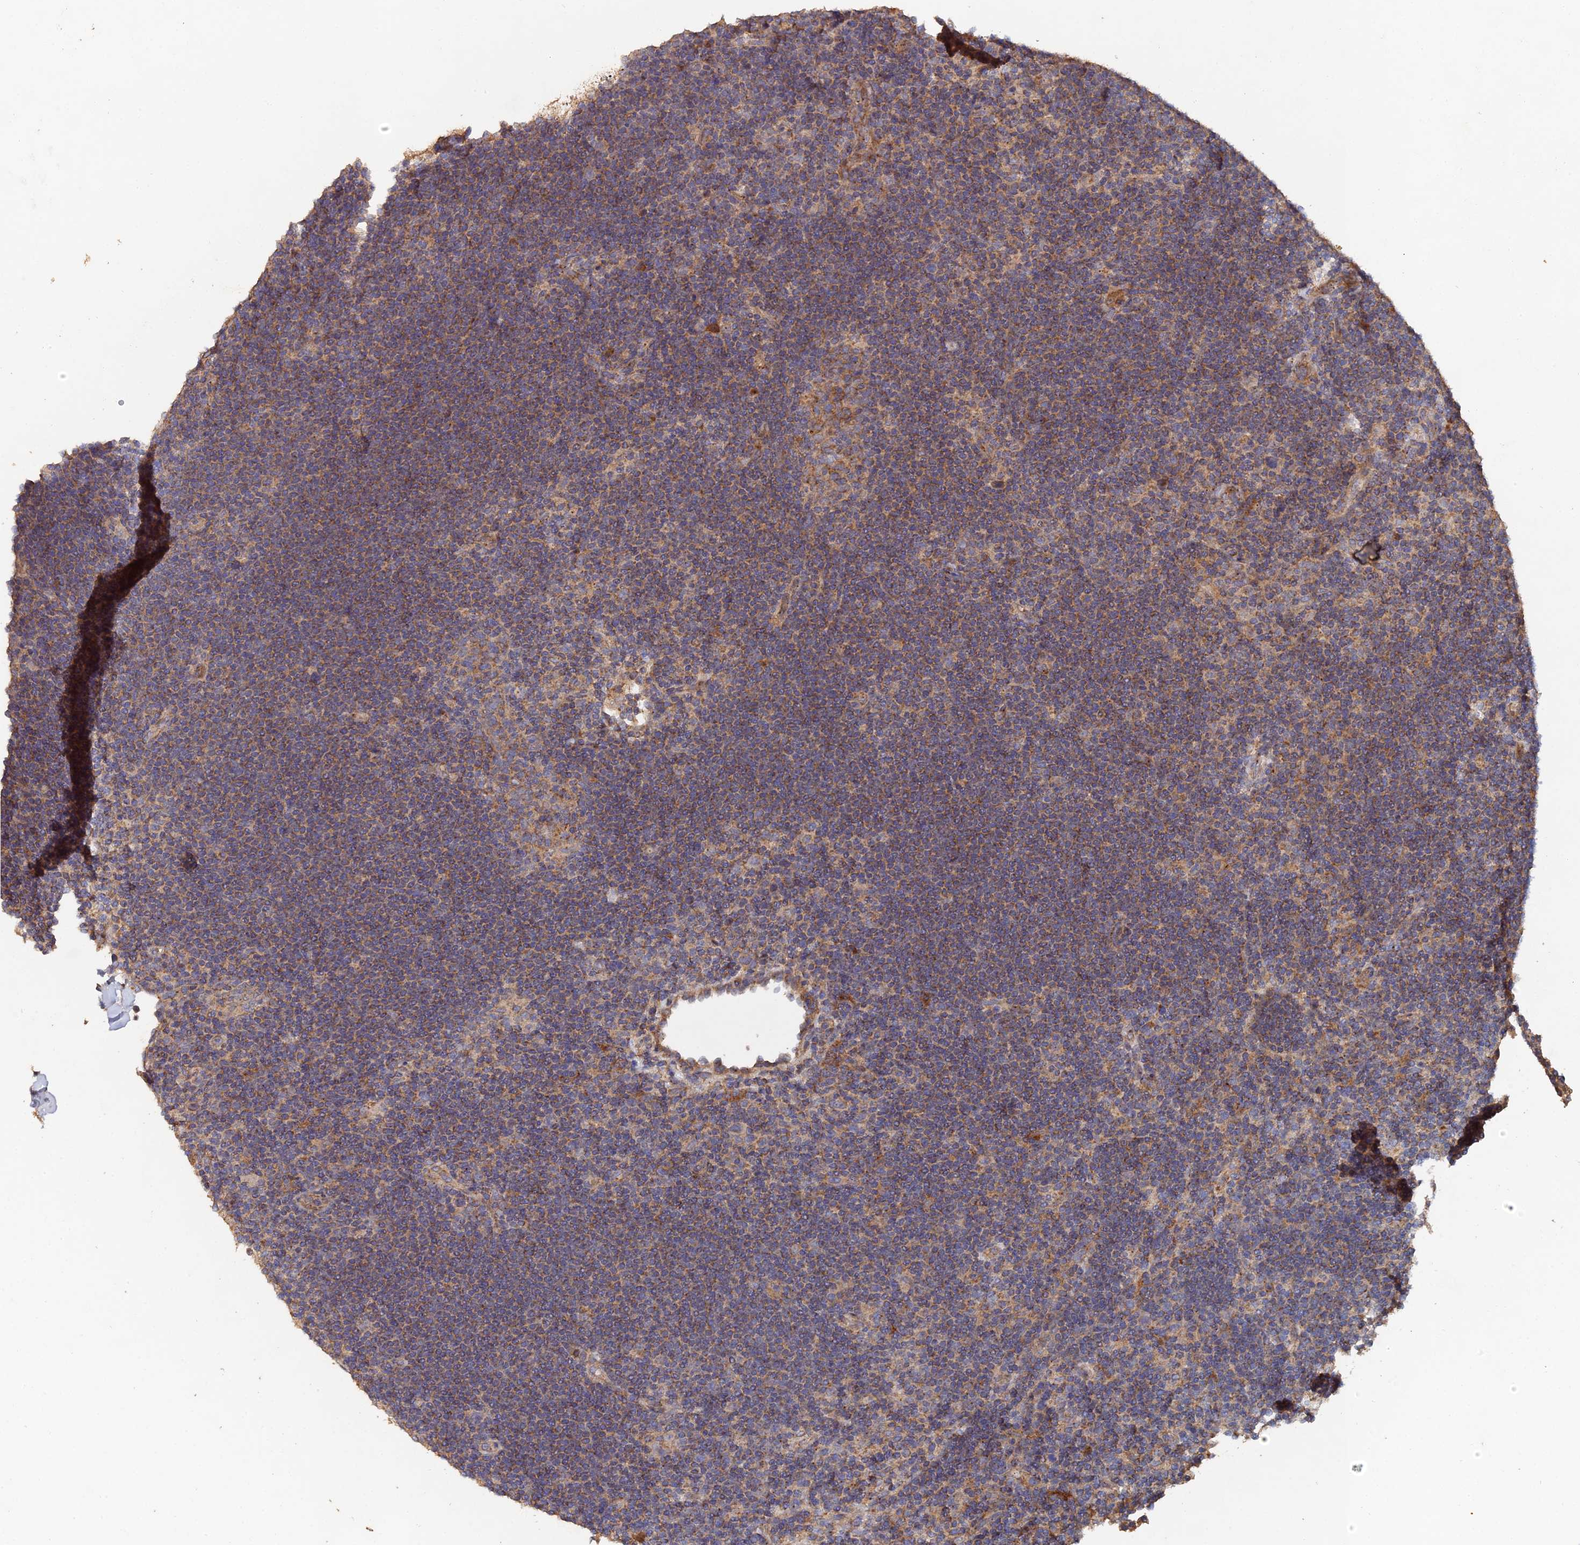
{"staining": {"intensity": "weak", "quantity": "25%-75%", "location": "cytoplasmic/membranous"}, "tissue": "lymphoma", "cell_type": "Tumor cells", "image_type": "cancer", "snomed": [{"axis": "morphology", "description": "Hodgkin's disease, NOS"}, {"axis": "topography", "description": "Lymph node"}], "caption": "This photomicrograph exhibits immunohistochemistry staining of lymphoma, with low weak cytoplasmic/membranous expression in approximately 25%-75% of tumor cells.", "gene": "SPANXN4", "patient": {"sex": "female", "age": 57}}